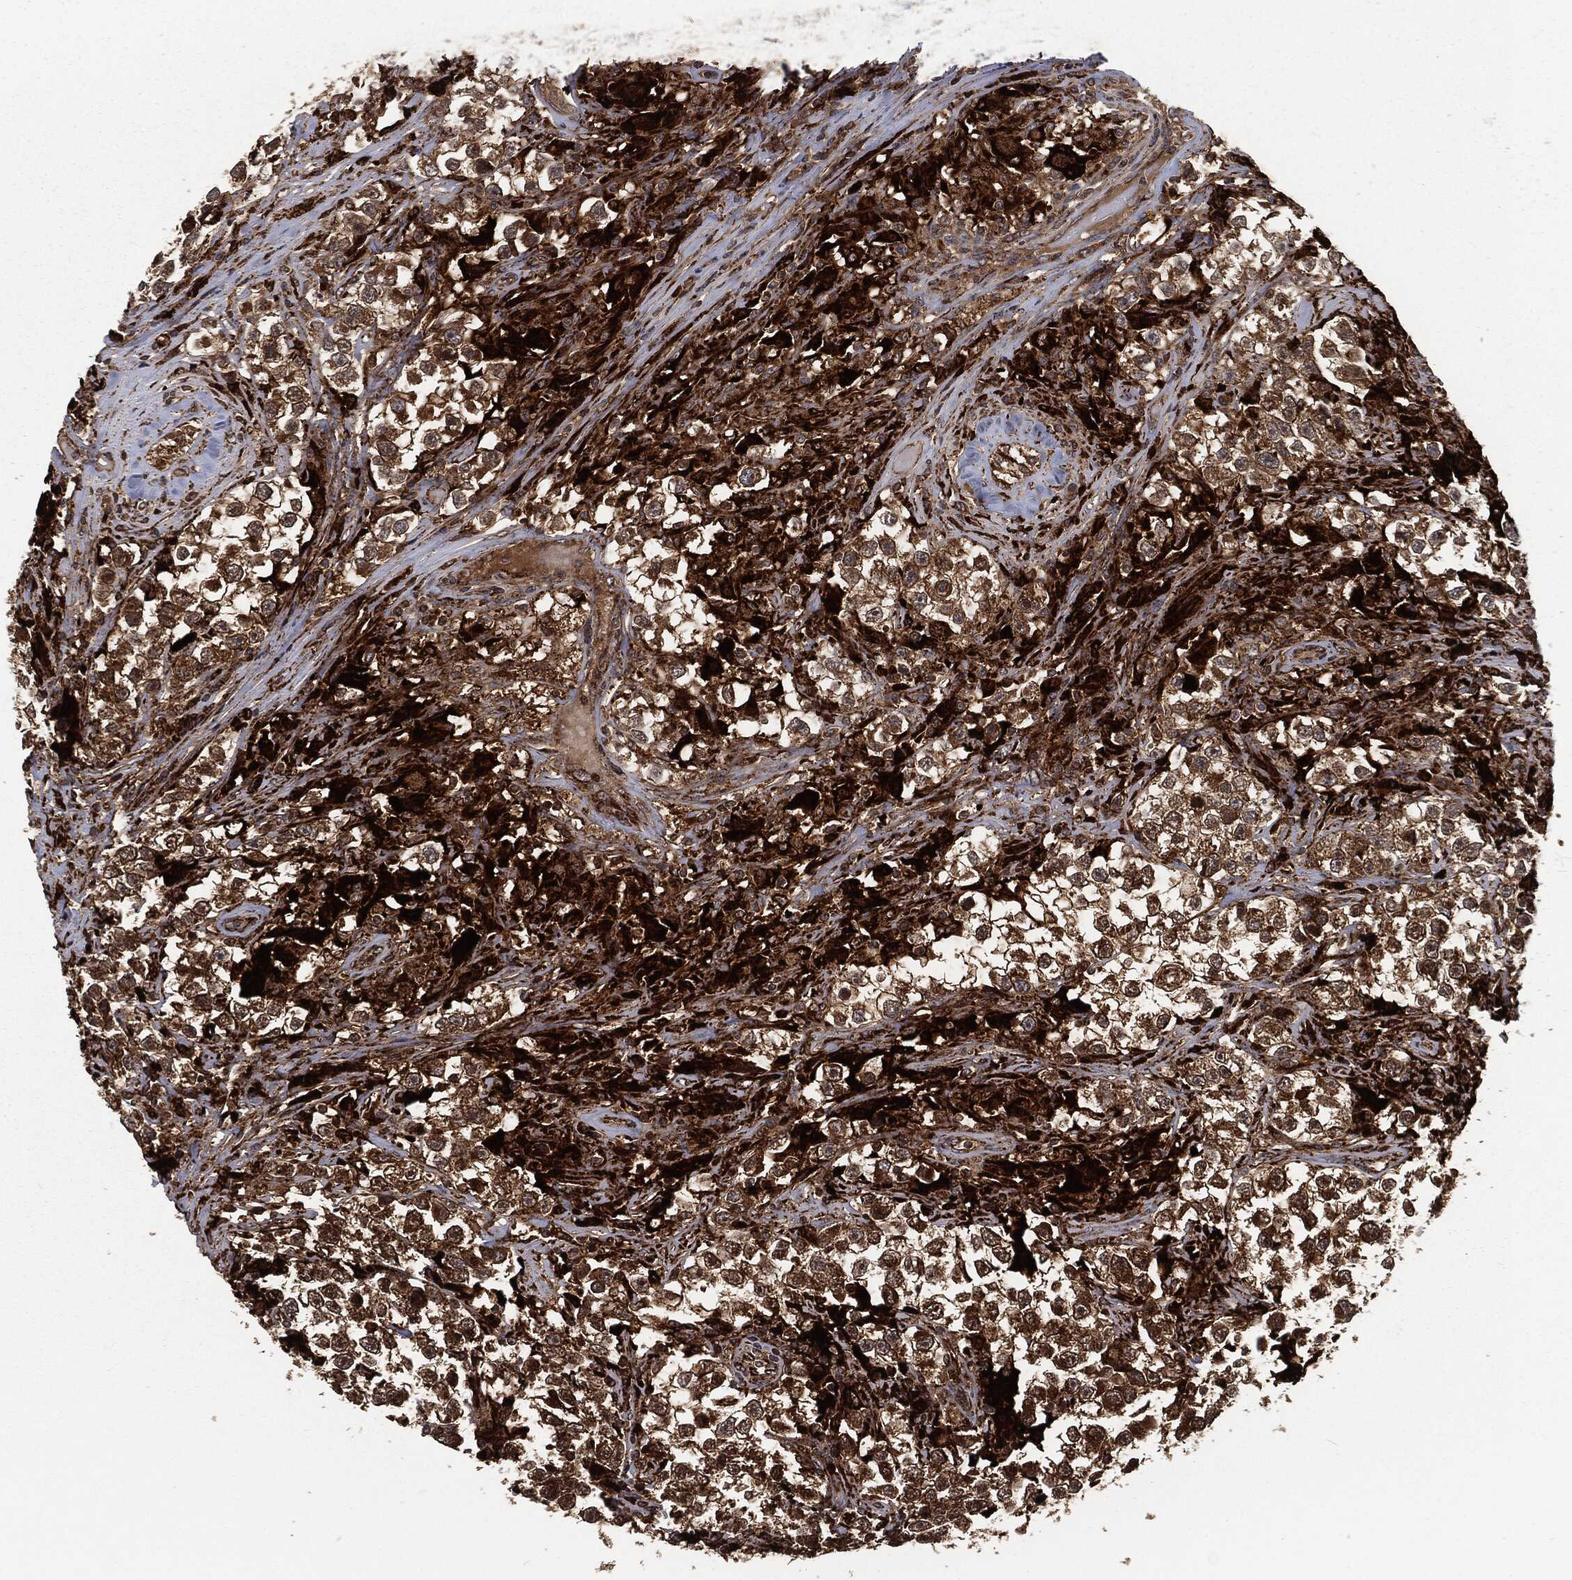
{"staining": {"intensity": "strong", "quantity": ">75%", "location": "cytoplasmic/membranous"}, "tissue": "testis cancer", "cell_type": "Tumor cells", "image_type": "cancer", "snomed": [{"axis": "morphology", "description": "Seminoma, NOS"}, {"axis": "topography", "description": "Testis"}], "caption": "Immunohistochemical staining of human testis cancer (seminoma) displays high levels of strong cytoplasmic/membranous protein staining in about >75% of tumor cells.", "gene": "RFTN1", "patient": {"sex": "male", "age": 46}}